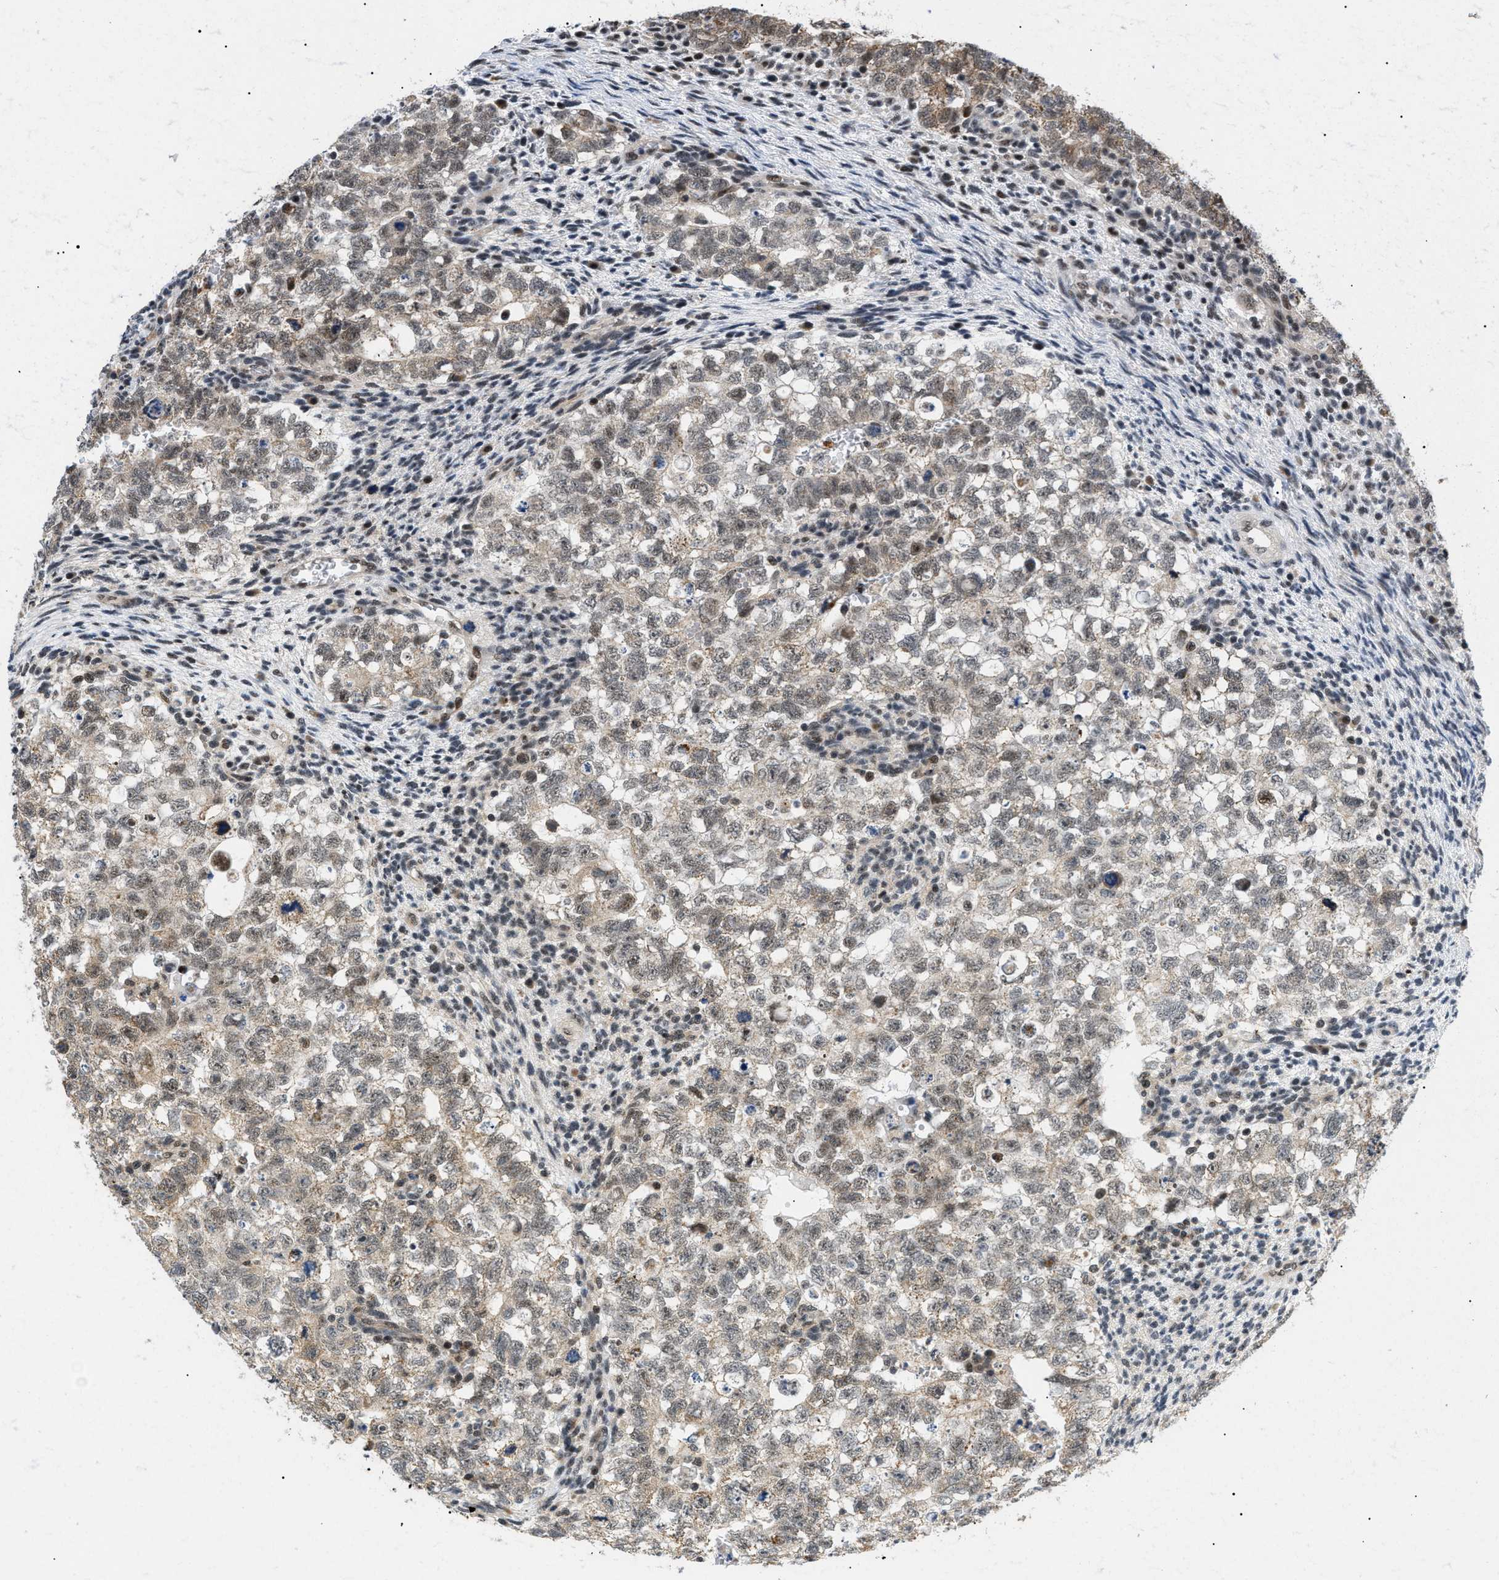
{"staining": {"intensity": "weak", "quantity": ">75%", "location": "cytoplasmic/membranous"}, "tissue": "testis cancer", "cell_type": "Tumor cells", "image_type": "cancer", "snomed": [{"axis": "morphology", "description": "Seminoma, NOS"}, {"axis": "morphology", "description": "Carcinoma, Embryonal, NOS"}, {"axis": "topography", "description": "Testis"}], "caption": "Protein analysis of seminoma (testis) tissue shows weak cytoplasmic/membranous positivity in about >75% of tumor cells. (Brightfield microscopy of DAB IHC at high magnification).", "gene": "ZBTB11", "patient": {"sex": "male", "age": 38}}